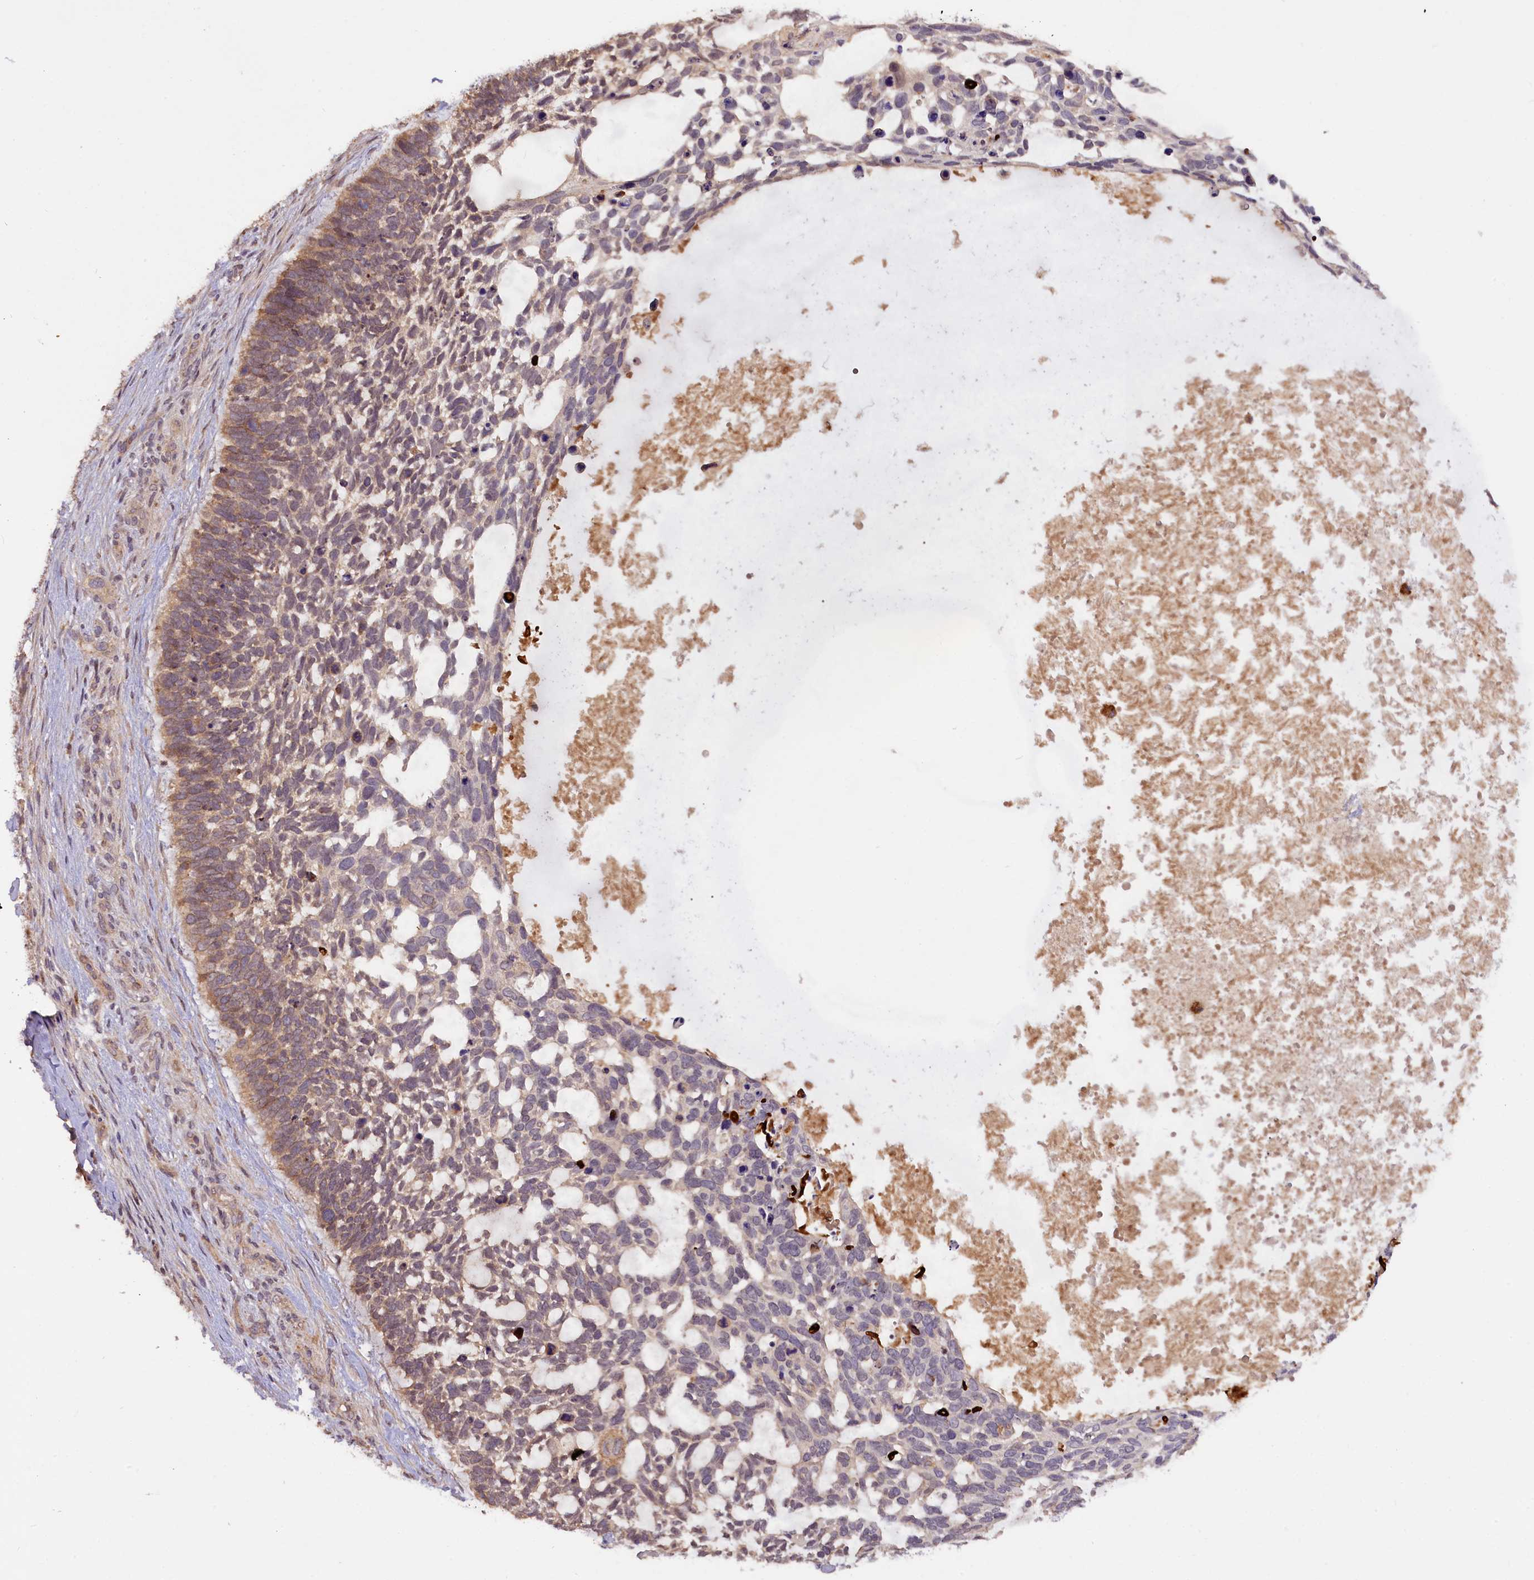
{"staining": {"intensity": "moderate", "quantity": "25%-75%", "location": "cytoplasmic/membranous"}, "tissue": "skin cancer", "cell_type": "Tumor cells", "image_type": "cancer", "snomed": [{"axis": "morphology", "description": "Basal cell carcinoma"}, {"axis": "topography", "description": "Skin"}], "caption": "Skin cancer (basal cell carcinoma) stained with a protein marker demonstrates moderate staining in tumor cells.", "gene": "ZNF480", "patient": {"sex": "male", "age": 88}}